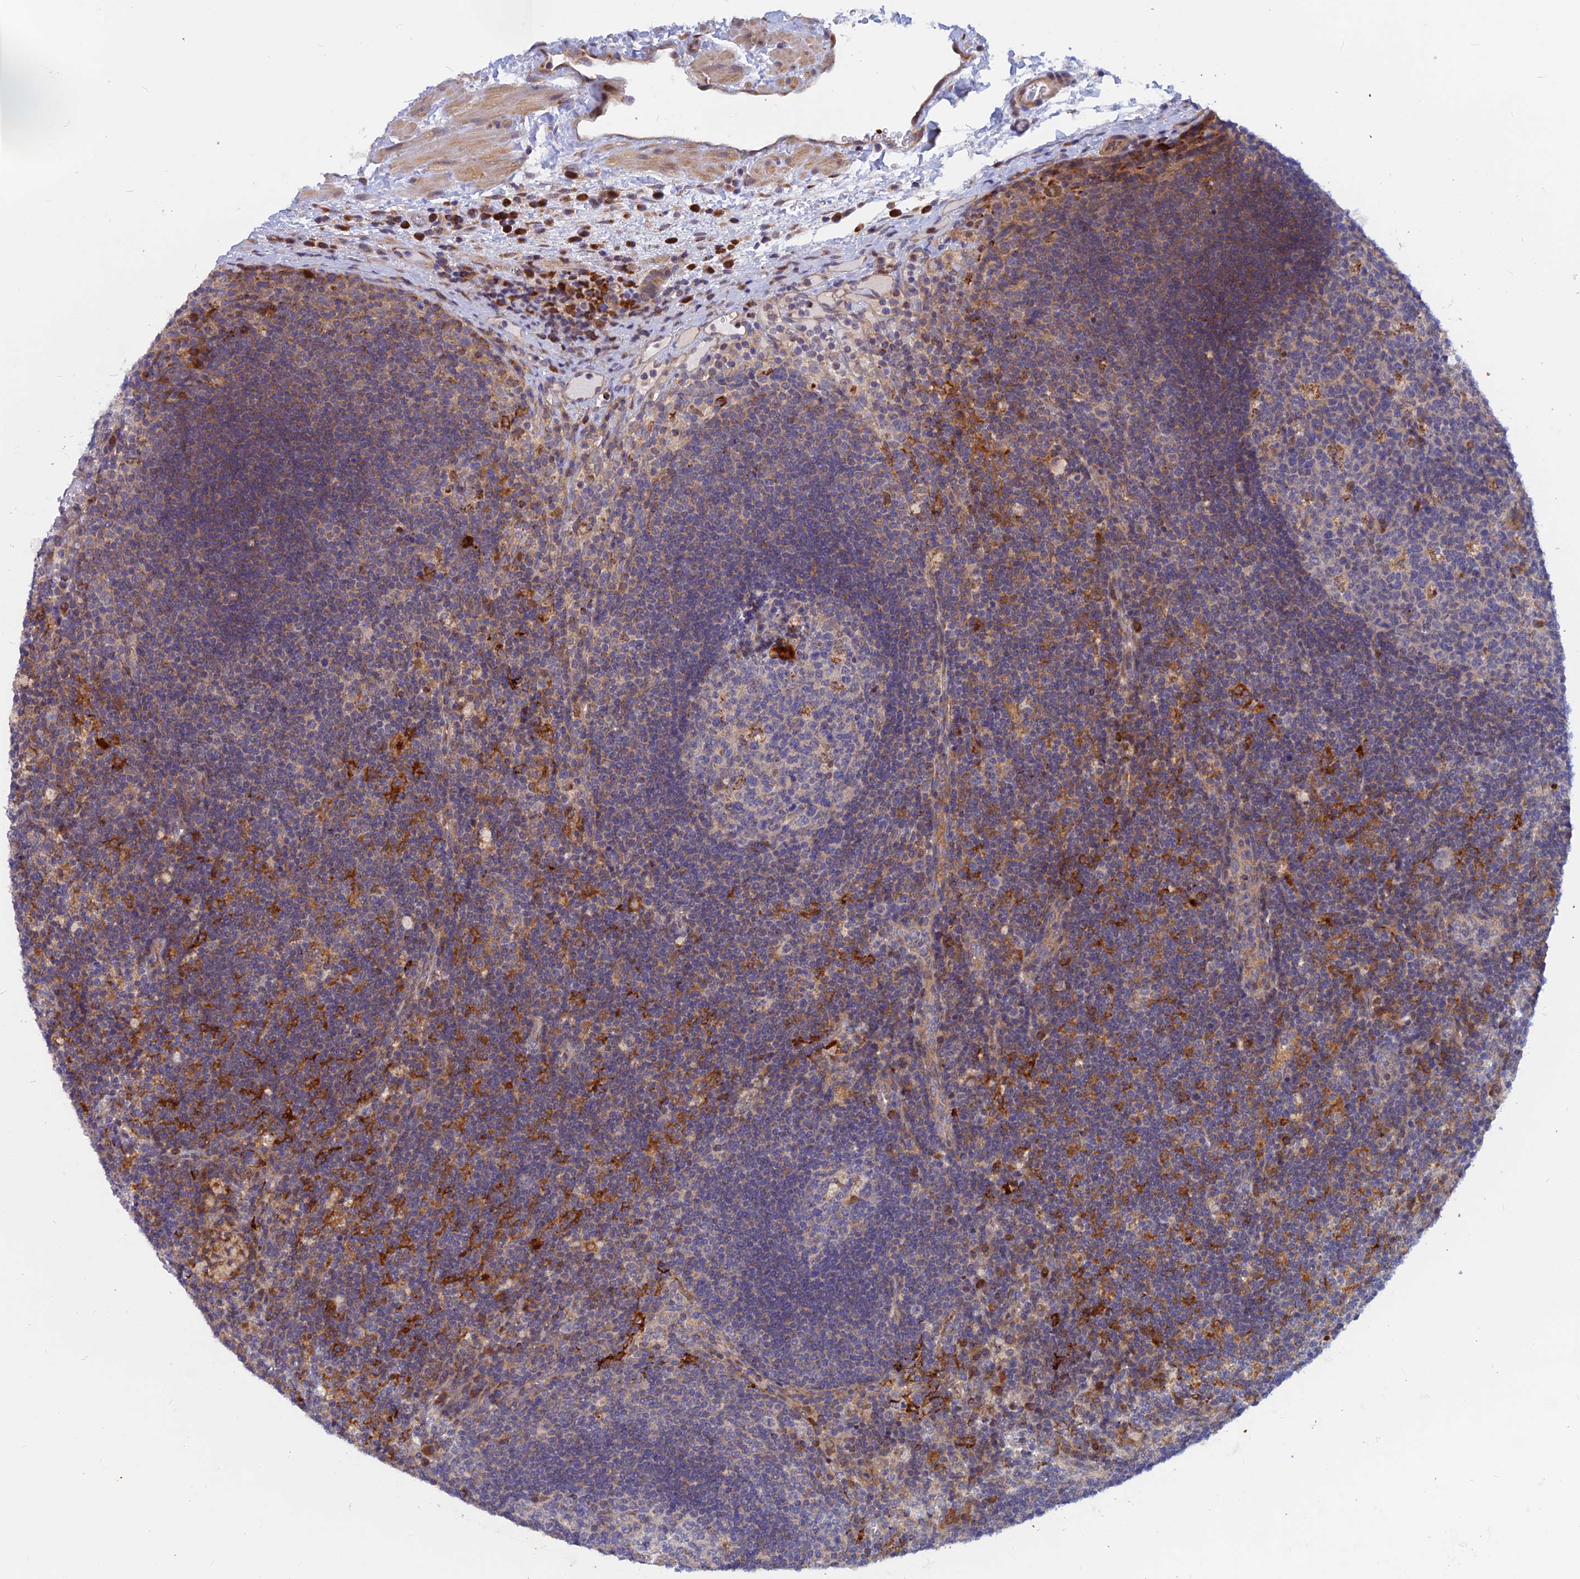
{"staining": {"intensity": "negative", "quantity": "none", "location": "none"}, "tissue": "lymph node", "cell_type": "Germinal center cells", "image_type": "normal", "snomed": [{"axis": "morphology", "description": "Normal tissue, NOS"}, {"axis": "topography", "description": "Lymph node"}], "caption": "Histopathology image shows no protein positivity in germinal center cells of unremarkable lymph node.", "gene": "DNAJC16", "patient": {"sex": "male", "age": 58}}